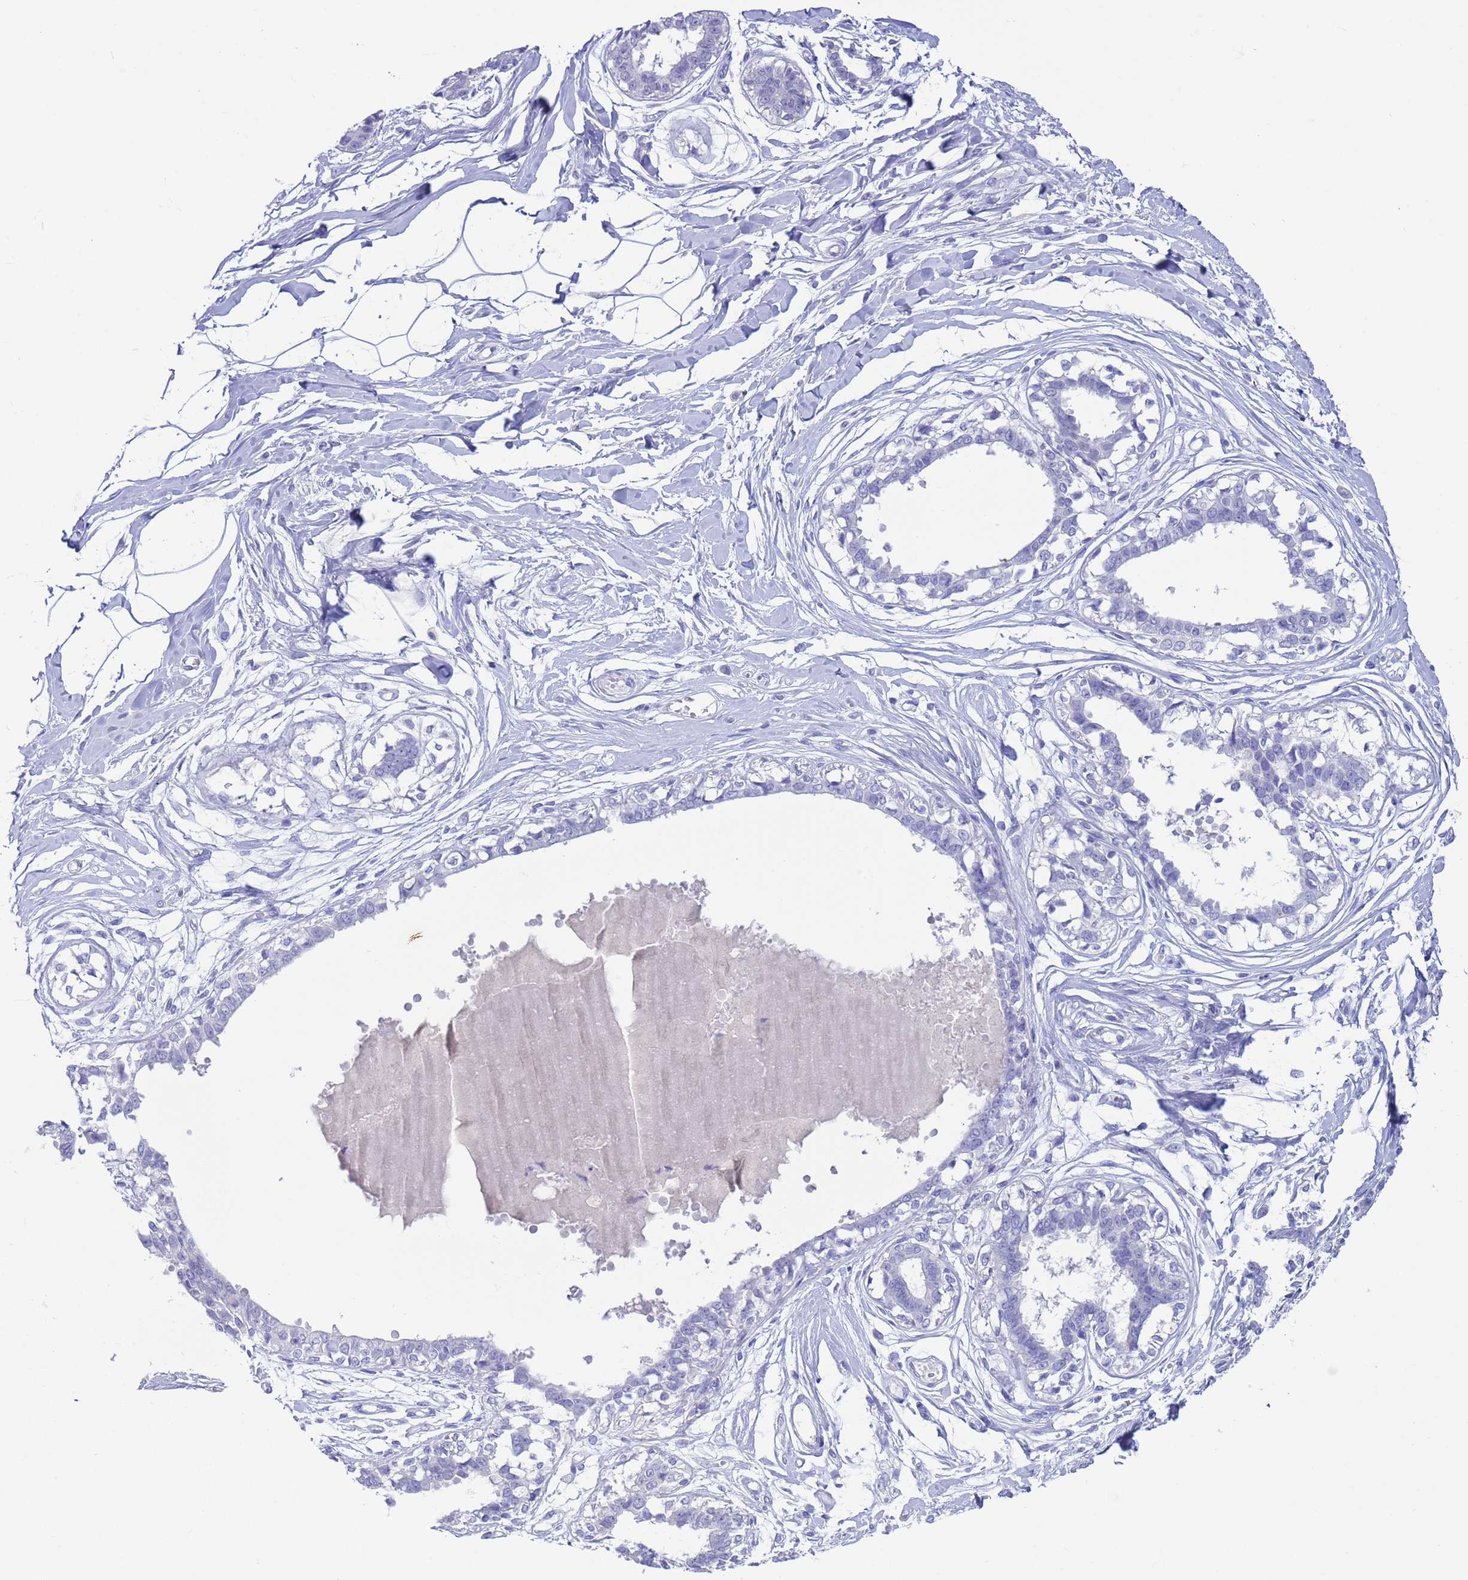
{"staining": {"intensity": "negative", "quantity": "none", "location": "none"}, "tissue": "breast", "cell_type": "Adipocytes", "image_type": "normal", "snomed": [{"axis": "morphology", "description": "Normal tissue, NOS"}, {"axis": "topography", "description": "Breast"}], "caption": "DAB (3,3'-diaminobenzidine) immunohistochemical staining of benign human breast reveals no significant positivity in adipocytes.", "gene": "CKM", "patient": {"sex": "female", "age": 45}}